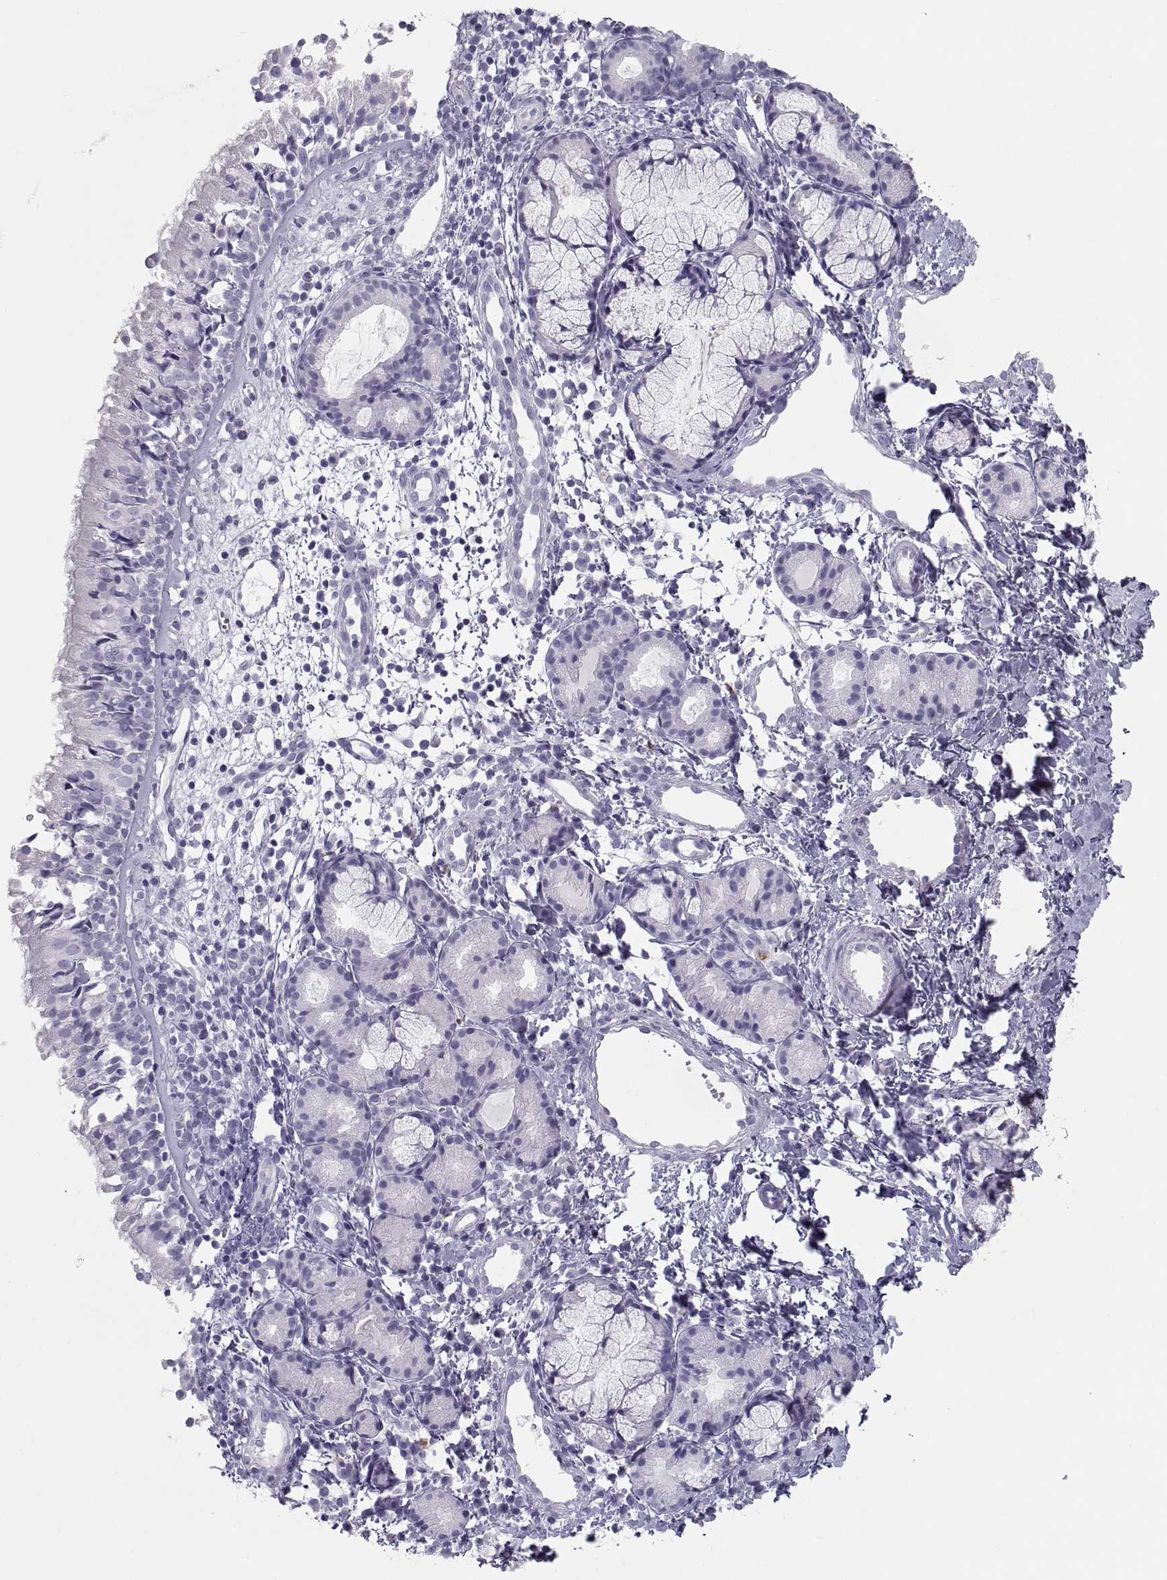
{"staining": {"intensity": "negative", "quantity": "none", "location": "none"}, "tissue": "nasopharynx", "cell_type": "Respiratory epithelial cells", "image_type": "normal", "snomed": [{"axis": "morphology", "description": "Normal tissue, NOS"}, {"axis": "topography", "description": "Nasopharynx"}], "caption": "Respiratory epithelial cells show no significant expression in benign nasopharynx.", "gene": "MAGEB2", "patient": {"sex": "male", "age": 9}}